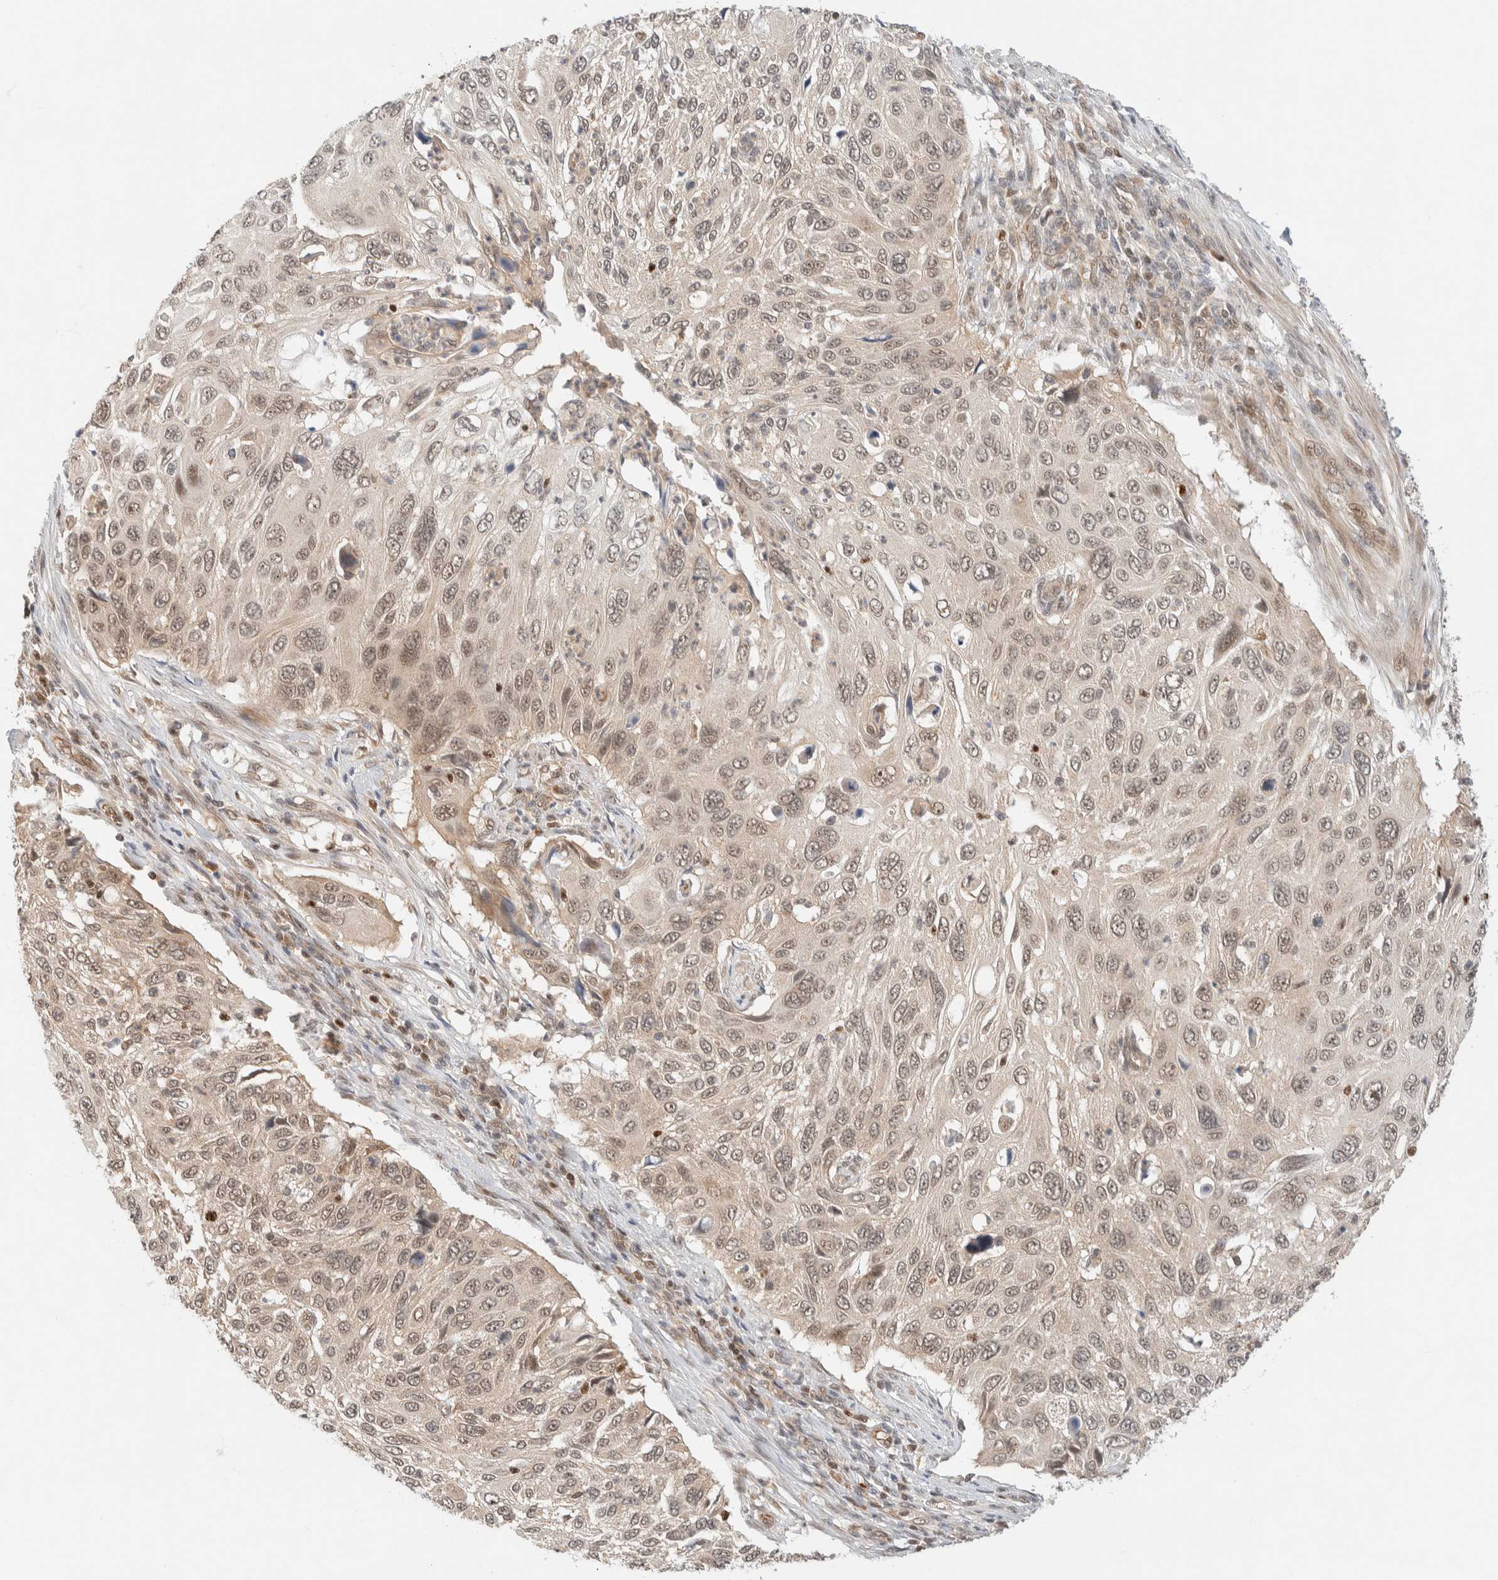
{"staining": {"intensity": "weak", "quantity": ">75%", "location": "nuclear"}, "tissue": "cervical cancer", "cell_type": "Tumor cells", "image_type": "cancer", "snomed": [{"axis": "morphology", "description": "Squamous cell carcinoma, NOS"}, {"axis": "topography", "description": "Cervix"}], "caption": "There is low levels of weak nuclear positivity in tumor cells of squamous cell carcinoma (cervical), as demonstrated by immunohistochemical staining (brown color).", "gene": "C8orf76", "patient": {"sex": "female", "age": 70}}